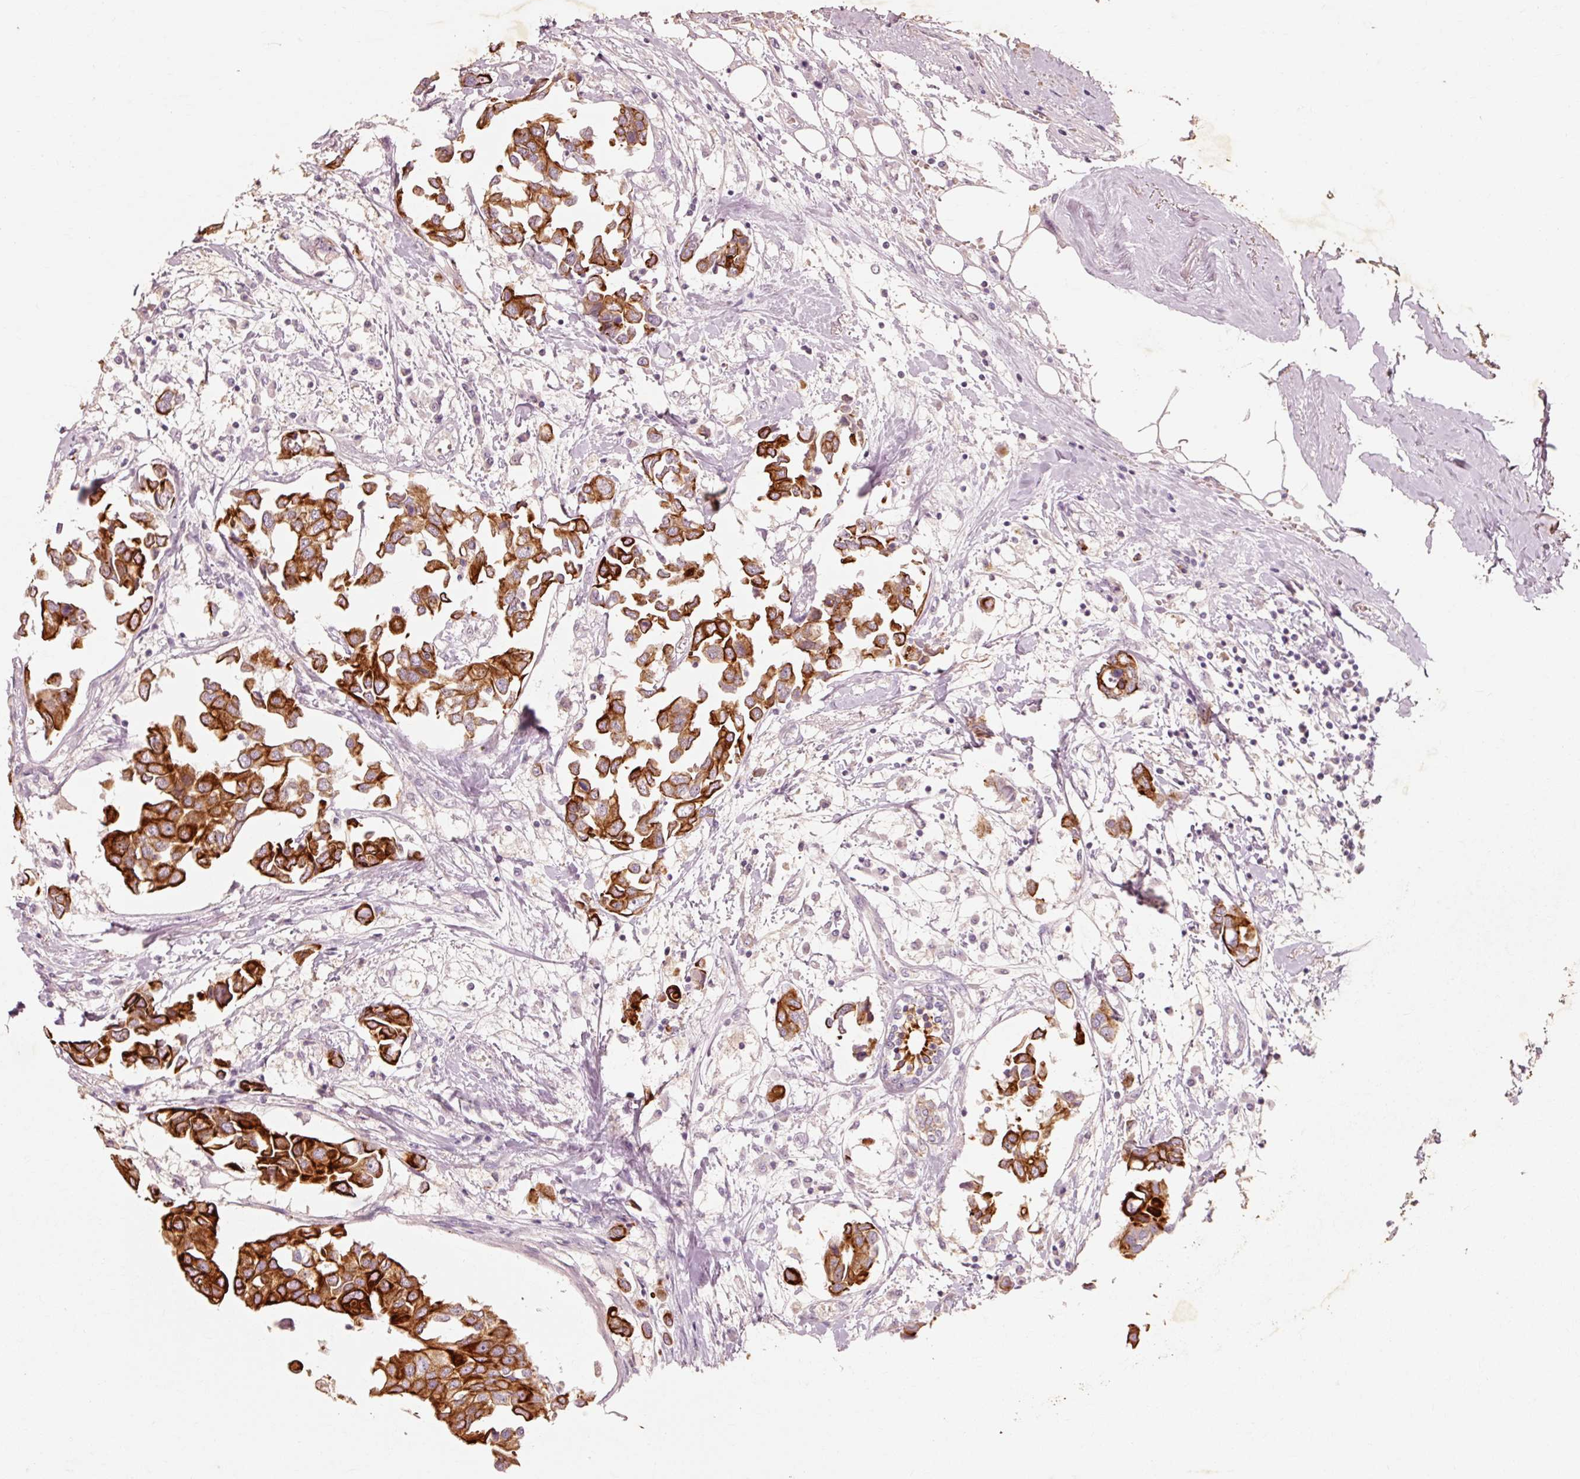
{"staining": {"intensity": "strong", "quantity": ">75%", "location": "cytoplasmic/membranous"}, "tissue": "breast cancer", "cell_type": "Tumor cells", "image_type": "cancer", "snomed": [{"axis": "morphology", "description": "Duct carcinoma"}, {"axis": "topography", "description": "Breast"}], "caption": "Breast cancer (intraductal carcinoma) stained for a protein displays strong cytoplasmic/membranous positivity in tumor cells.", "gene": "TRIM73", "patient": {"sex": "female", "age": 83}}